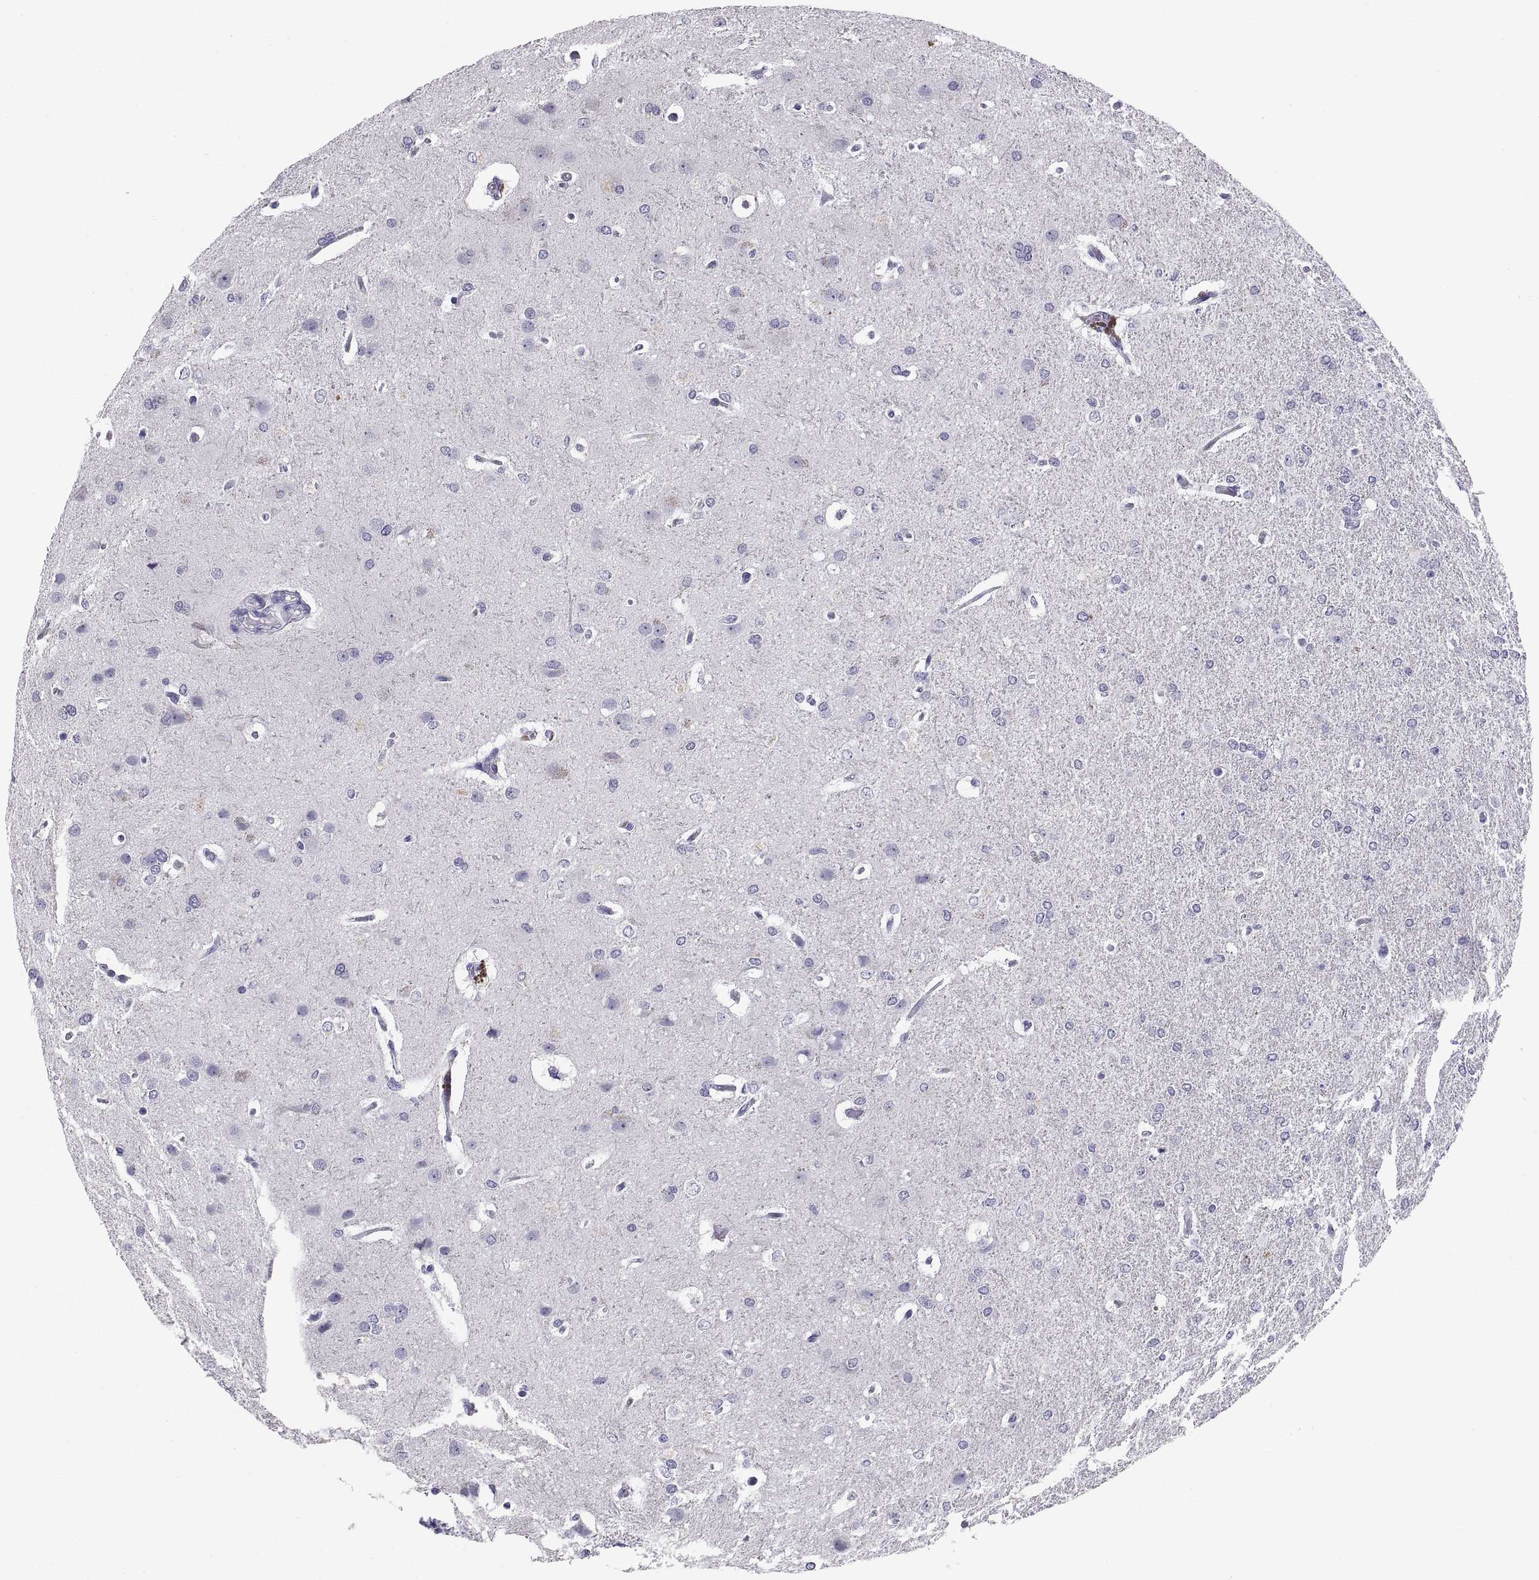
{"staining": {"intensity": "negative", "quantity": "none", "location": "none"}, "tissue": "glioma", "cell_type": "Tumor cells", "image_type": "cancer", "snomed": [{"axis": "morphology", "description": "Glioma, malignant, High grade"}, {"axis": "topography", "description": "Brain"}], "caption": "Tumor cells are negative for protein expression in human glioma. (Immunohistochemistry (ihc), brightfield microscopy, high magnification).", "gene": "TEX13A", "patient": {"sex": "male", "age": 68}}